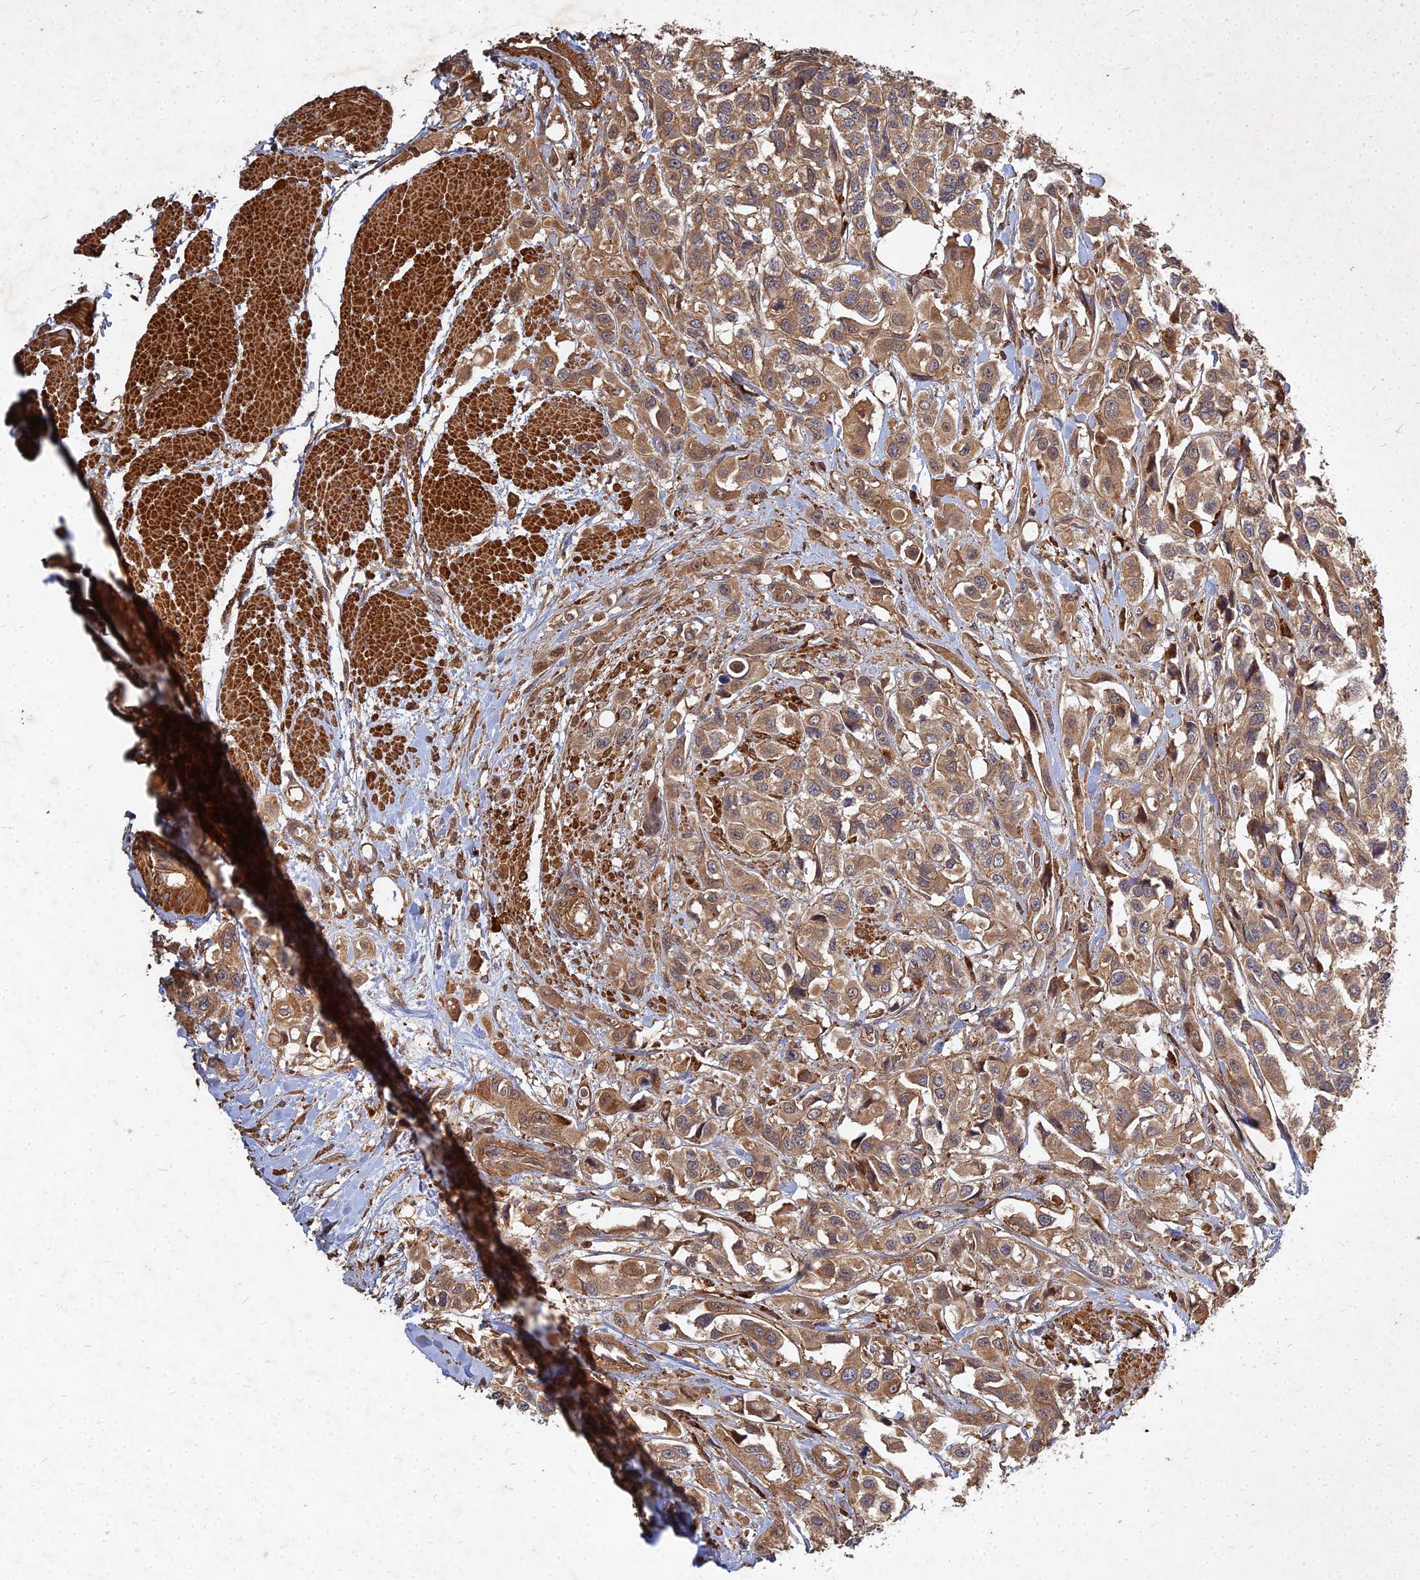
{"staining": {"intensity": "moderate", "quantity": ">75%", "location": "cytoplasmic/membranous"}, "tissue": "urothelial cancer", "cell_type": "Tumor cells", "image_type": "cancer", "snomed": [{"axis": "morphology", "description": "Urothelial carcinoma, High grade"}, {"axis": "topography", "description": "Urinary bladder"}], "caption": "IHC of human urothelial cancer displays medium levels of moderate cytoplasmic/membranous expression in approximately >75% of tumor cells.", "gene": "UBE2W", "patient": {"sex": "male", "age": 67}}